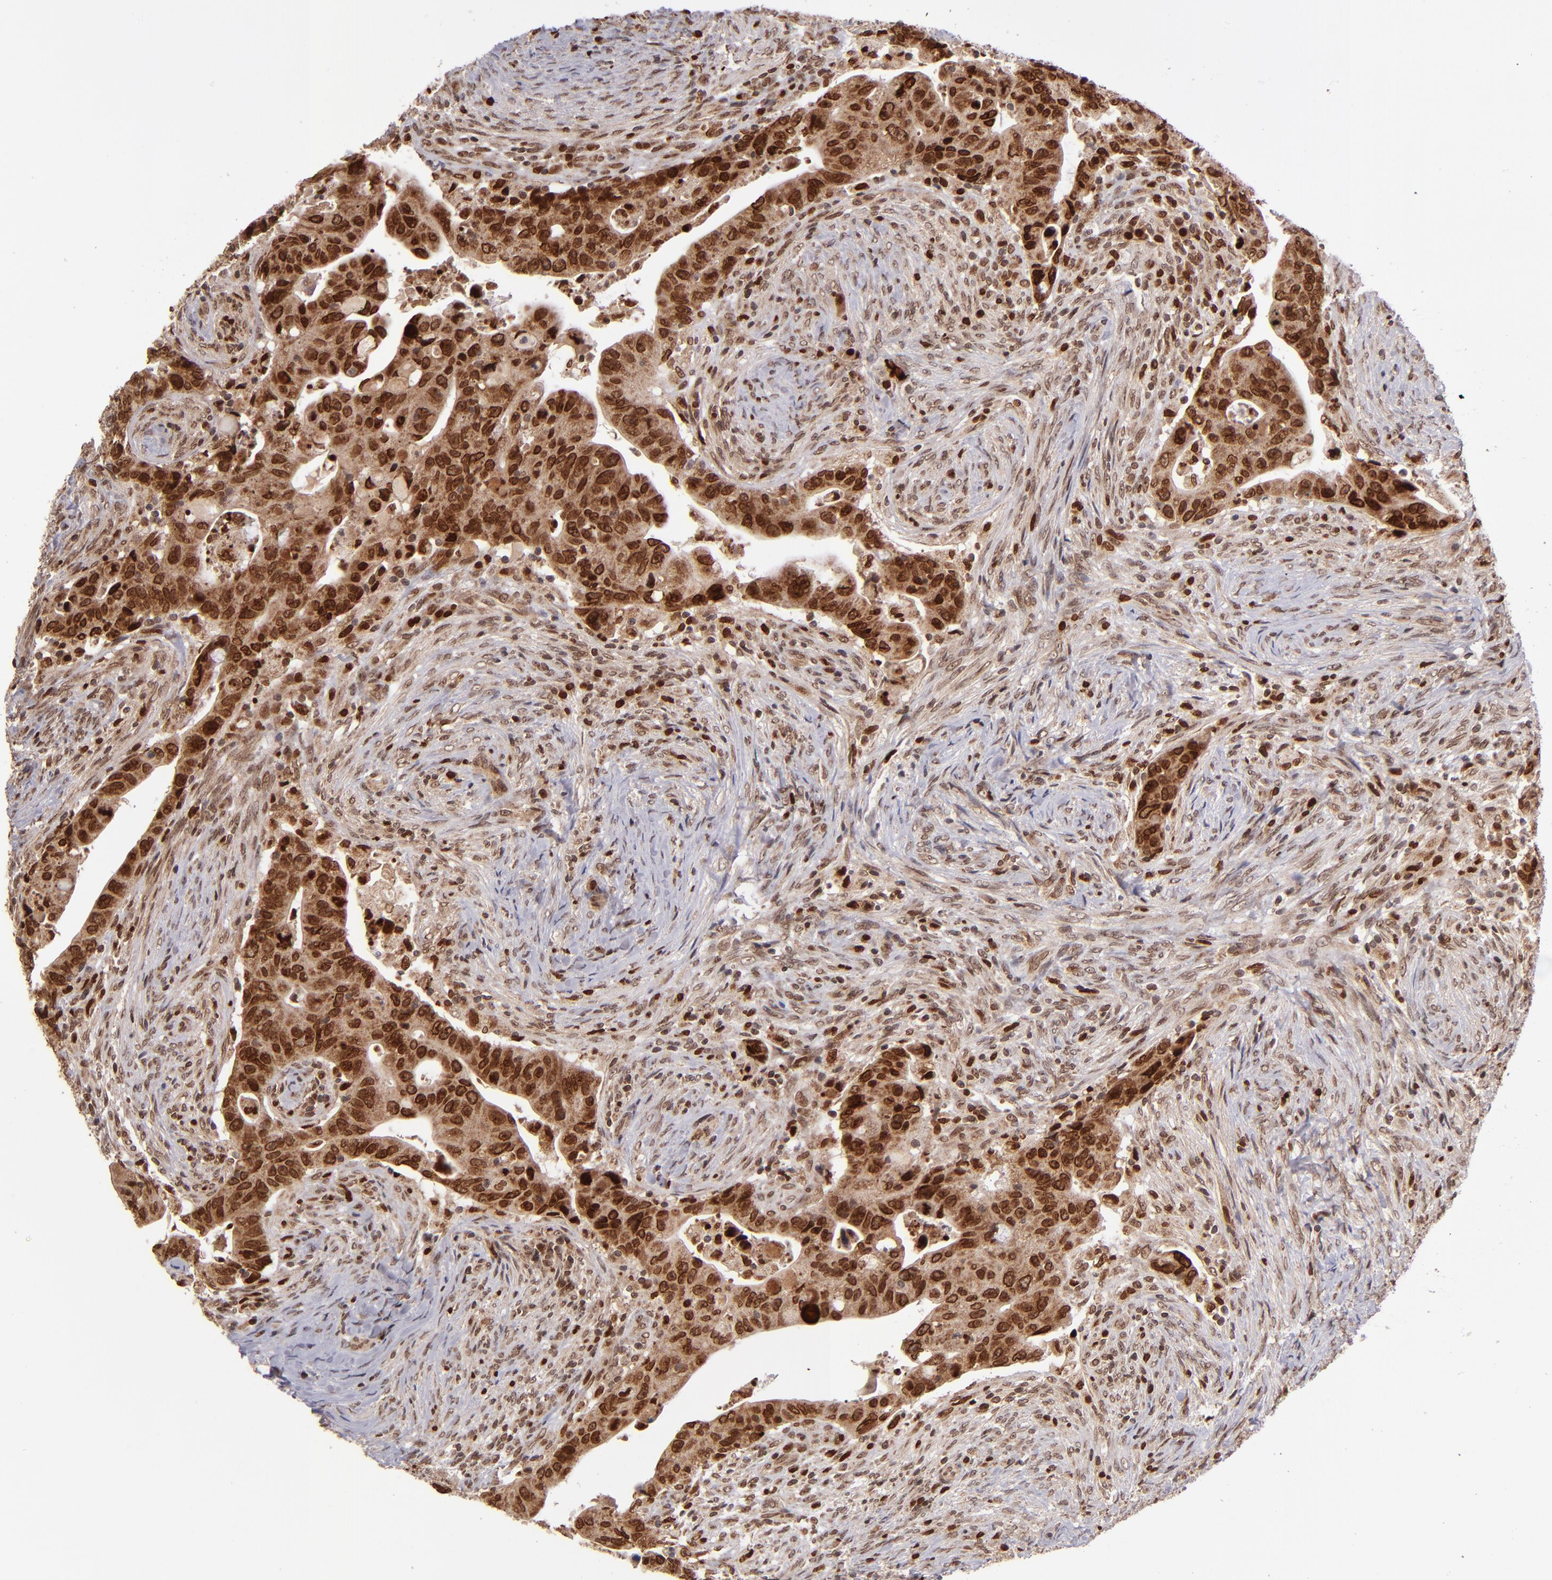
{"staining": {"intensity": "strong", "quantity": ">75%", "location": "cytoplasmic/membranous,nuclear"}, "tissue": "colorectal cancer", "cell_type": "Tumor cells", "image_type": "cancer", "snomed": [{"axis": "morphology", "description": "Adenocarcinoma, NOS"}, {"axis": "topography", "description": "Rectum"}], "caption": "An immunohistochemistry photomicrograph of neoplastic tissue is shown. Protein staining in brown highlights strong cytoplasmic/membranous and nuclear positivity in colorectal adenocarcinoma within tumor cells.", "gene": "TOP1MT", "patient": {"sex": "female", "age": 71}}